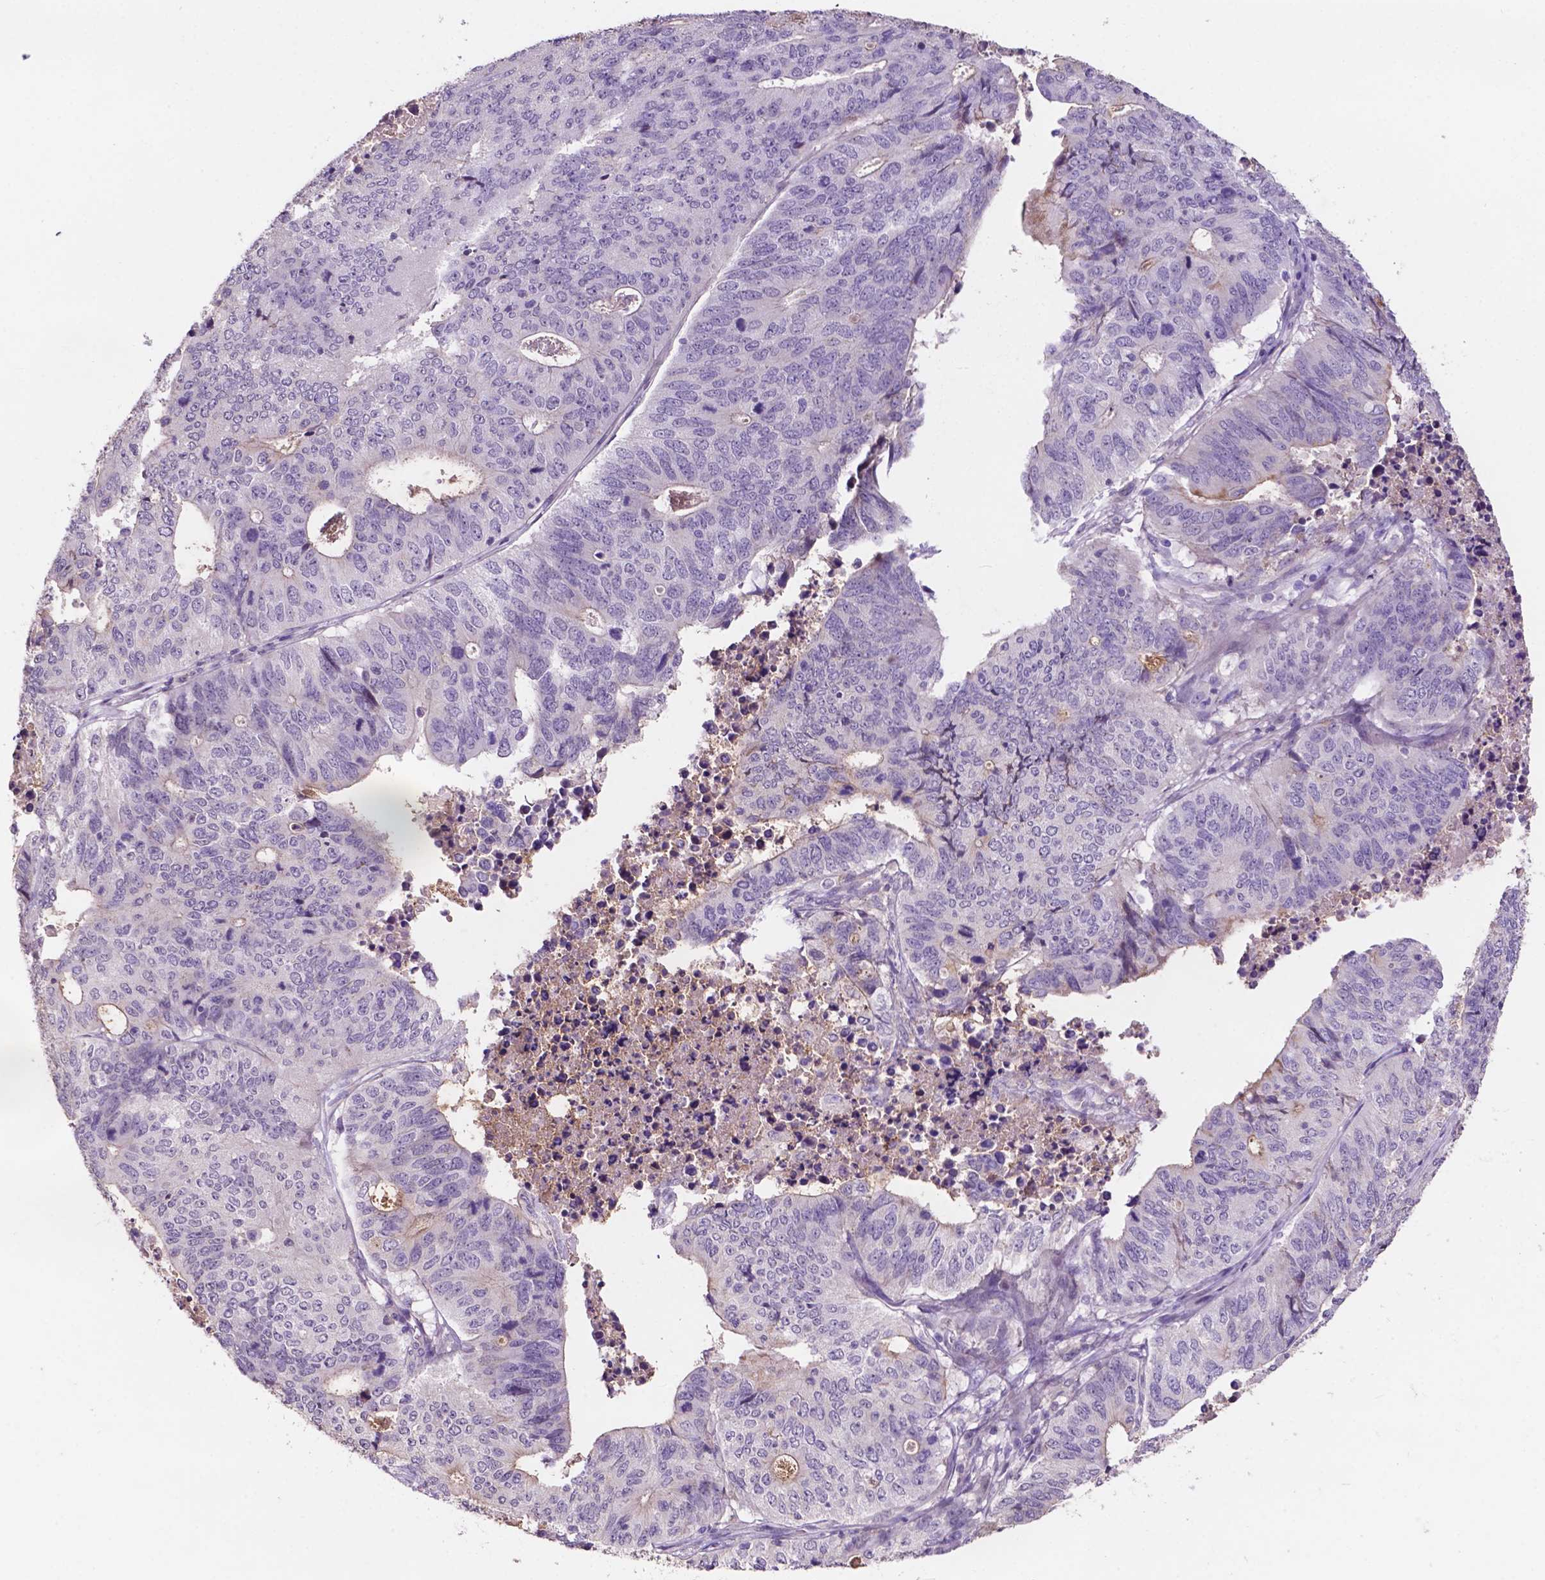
{"staining": {"intensity": "negative", "quantity": "none", "location": "none"}, "tissue": "stomach cancer", "cell_type": "Tumor cells", "image_type": "cancer", "snomed": [{"axis": "morphology", "description": "Adenocarcinoma, NOS"}, {"axis": "topography", "description": "Stomach, upper"}], "caption": "This is an immunohistochemistry (IHC) histopathology image of stomach cancer (adenocarcinoma). There is no positivity in tumor cells.", "gene": "PLSCR1", "patient": {"sex": "female", "age": 67}}